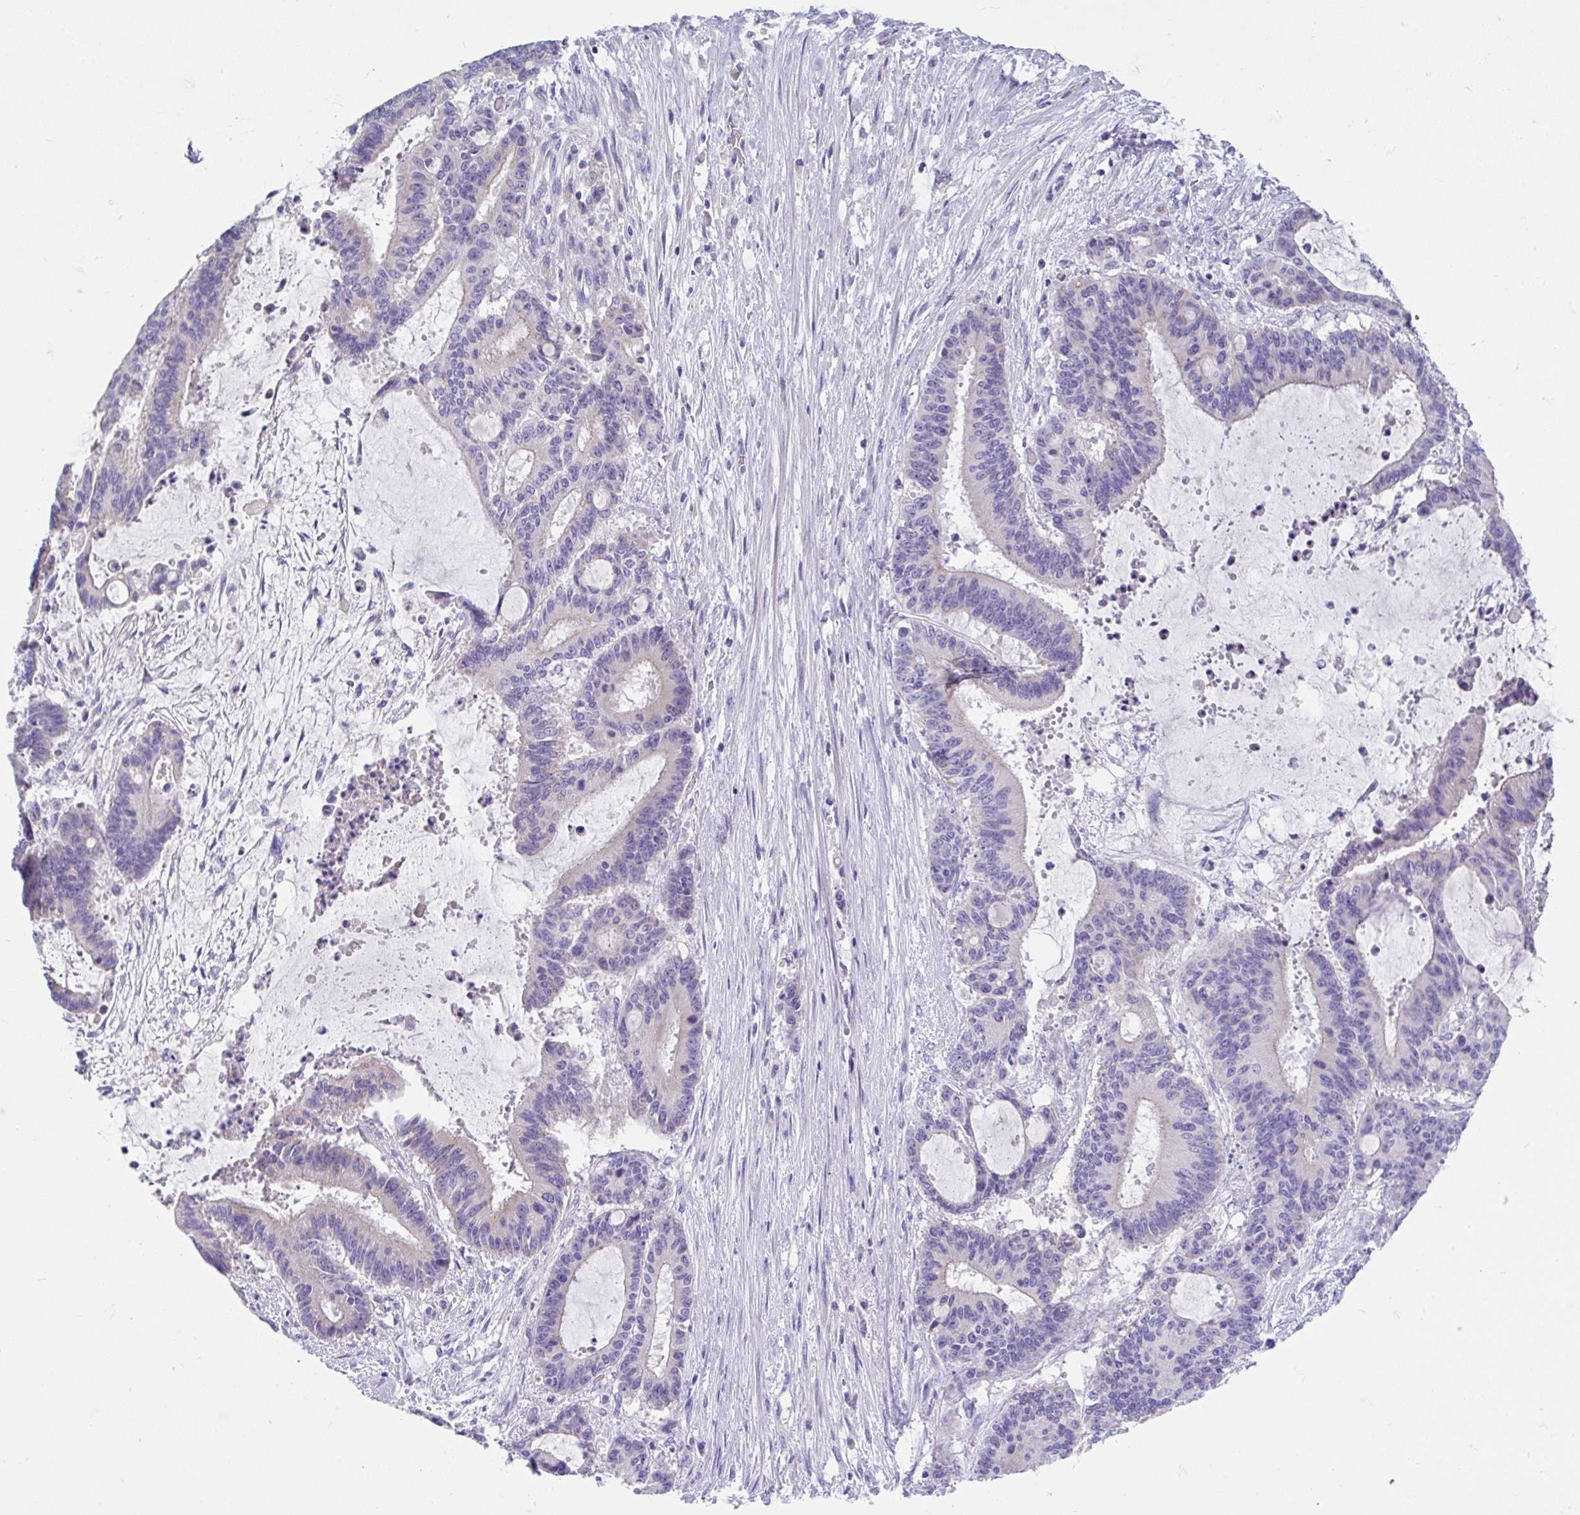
{"staining": {"intensity": "negative", "quantity": "none", "location": "none"}, "tissue": "liver cancer", "cell_type": "Tumor cells", "image_type": "cancer", "snomed": [{"axis": "morphology", "description": "Normal tissue, NOS"}, {"axis": "morphology", "description": "Cholangiocarcinoma"}, {"axis": "topography", "description": "Liver"}, {"axis": "topography", "description": "Peripheral nerve tissue"}], "caption": "This is an immunohistochemistry (IHC) histopathology image of liver cancer. There is no staining in tumor cells.", "gene": "CCSAP", "patient": {"sex": "female", "age": 73}}